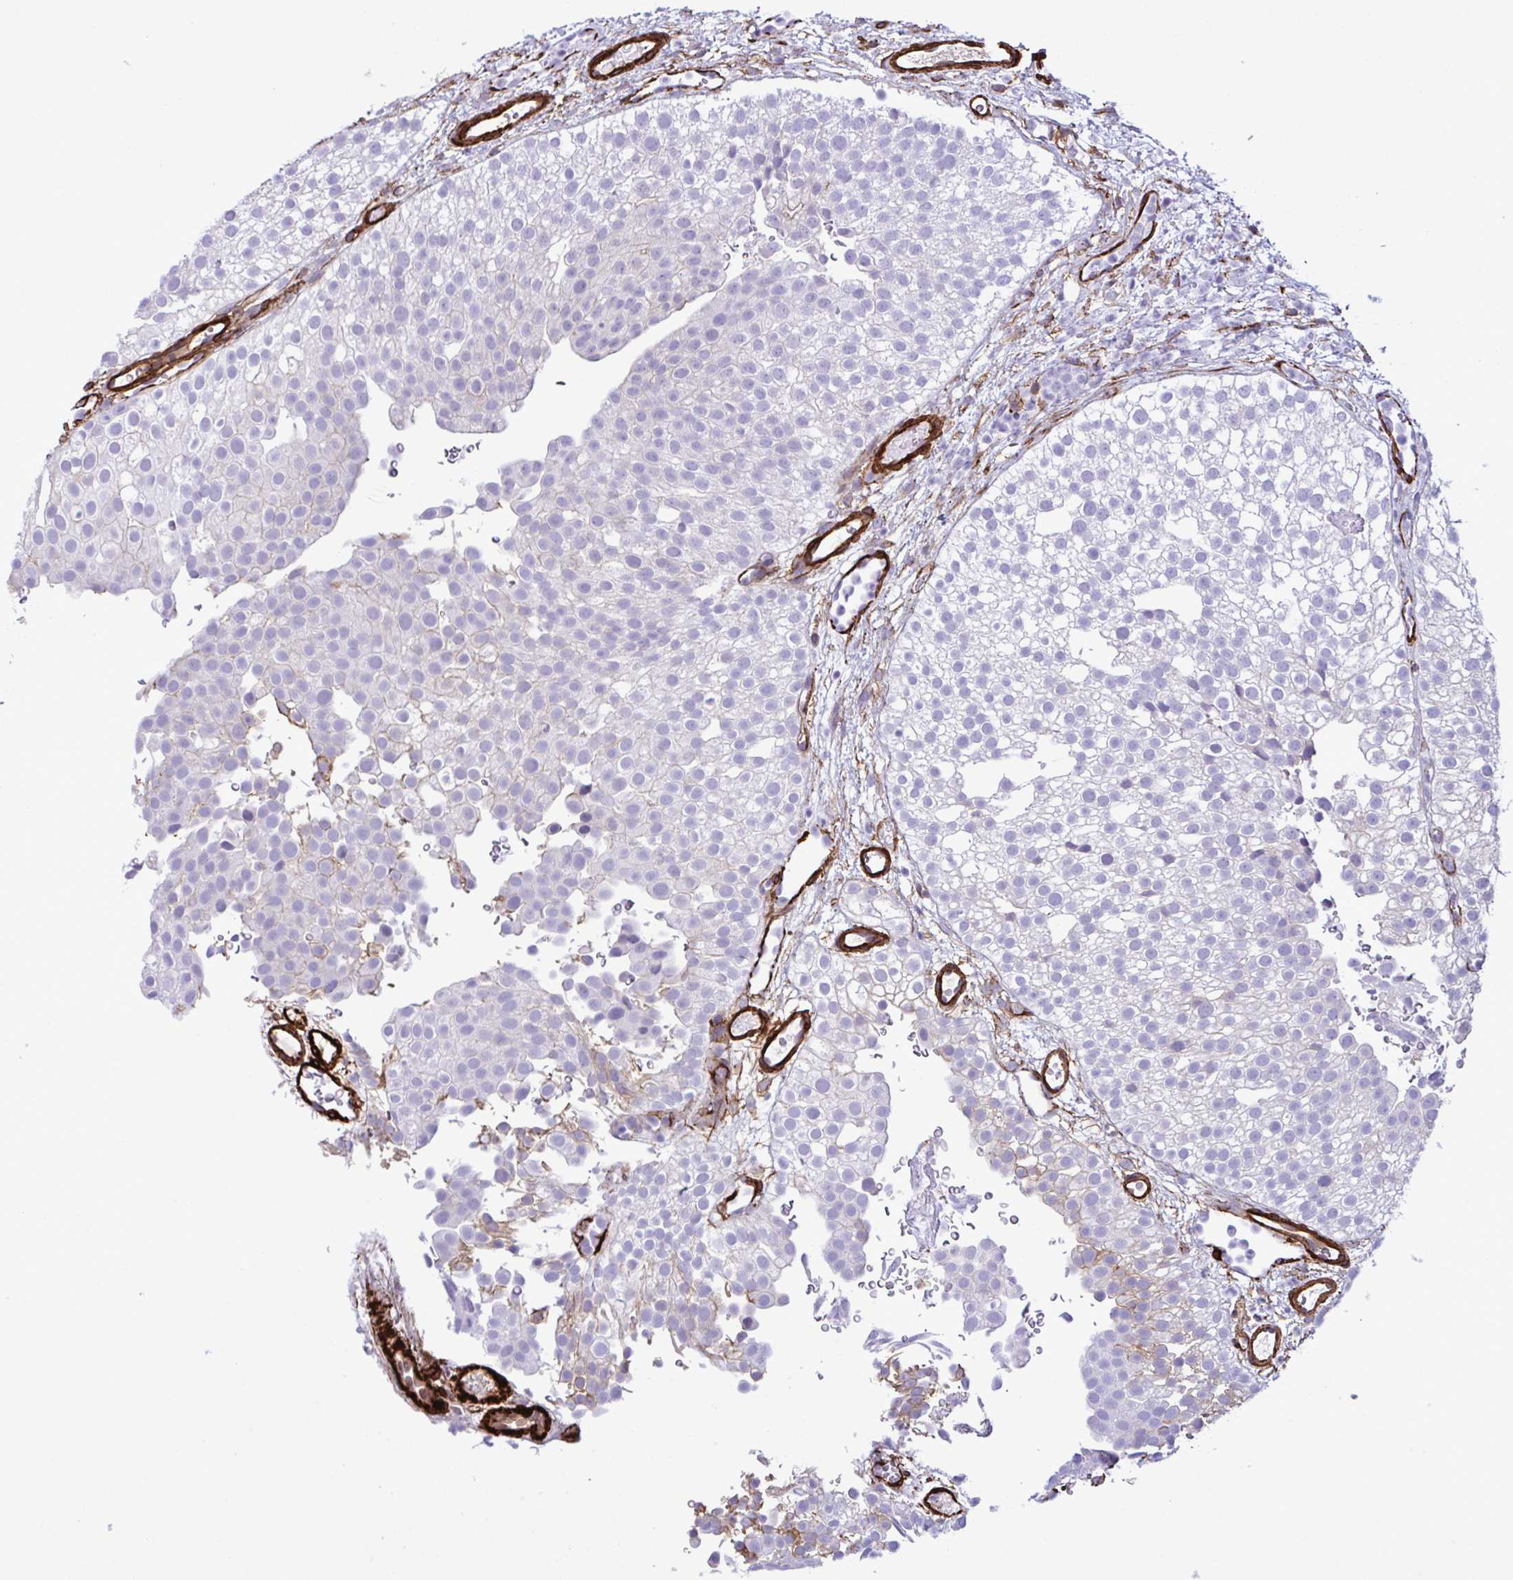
{"staining": {"intensity": "weak", "quantity": "<25%", "location": "cytoplasmic/membranous"}, "tissue": "urothelial cancer", "cell_type": "Tumor cells", "image_type": "cancer", "snomed": [{"axis": "morphology", "description": "Urothelial carcinoma, Low grade"}, {"axis": "topography", "description": "Urinary bladder"}], "caption": "IHC histopathology image of neoplastic tissue: human low-grade urothelial carcinoma stained with DAB displays no significant protein staining in tumor cells.", "gene": "SYNPO2L", "patient": {"sex": "male", "age": 78}}